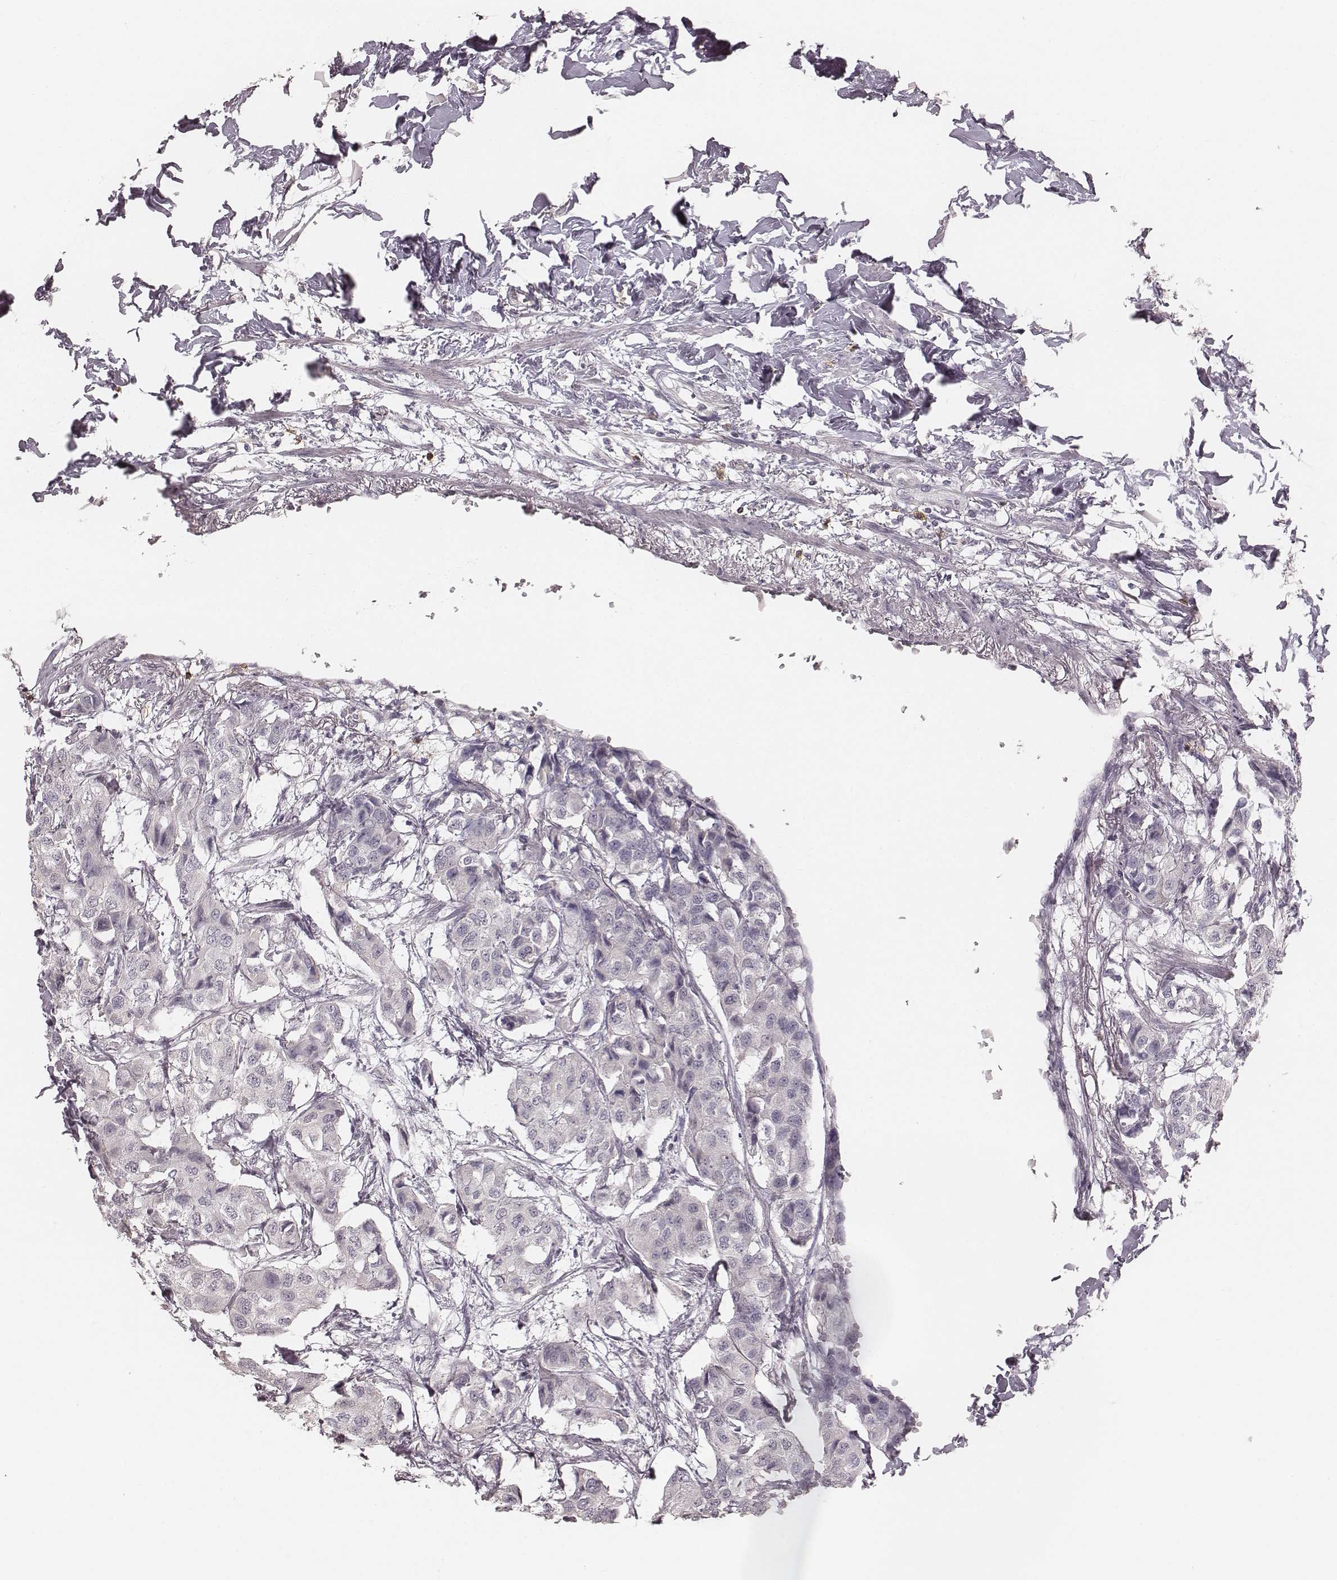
{"staining": {"intensity": "negative", "quantity": "none", "location": "none"}, "tissue": "breast cancer", "cell_type": "Tumor cells", "image_type": "cancer", "snomed": [{"axis": "morphology", "description": "Duct carcinoma"}, {"axis": "topography", "description": "Breast"}], "caption": "DAB immunohistochemical staining of infiltrating ductal carcinoma (breast) demonstrates no significant staining in tumor cells.", "gene": "CD8A", "patient": {"sex": "female", "age": 80}}